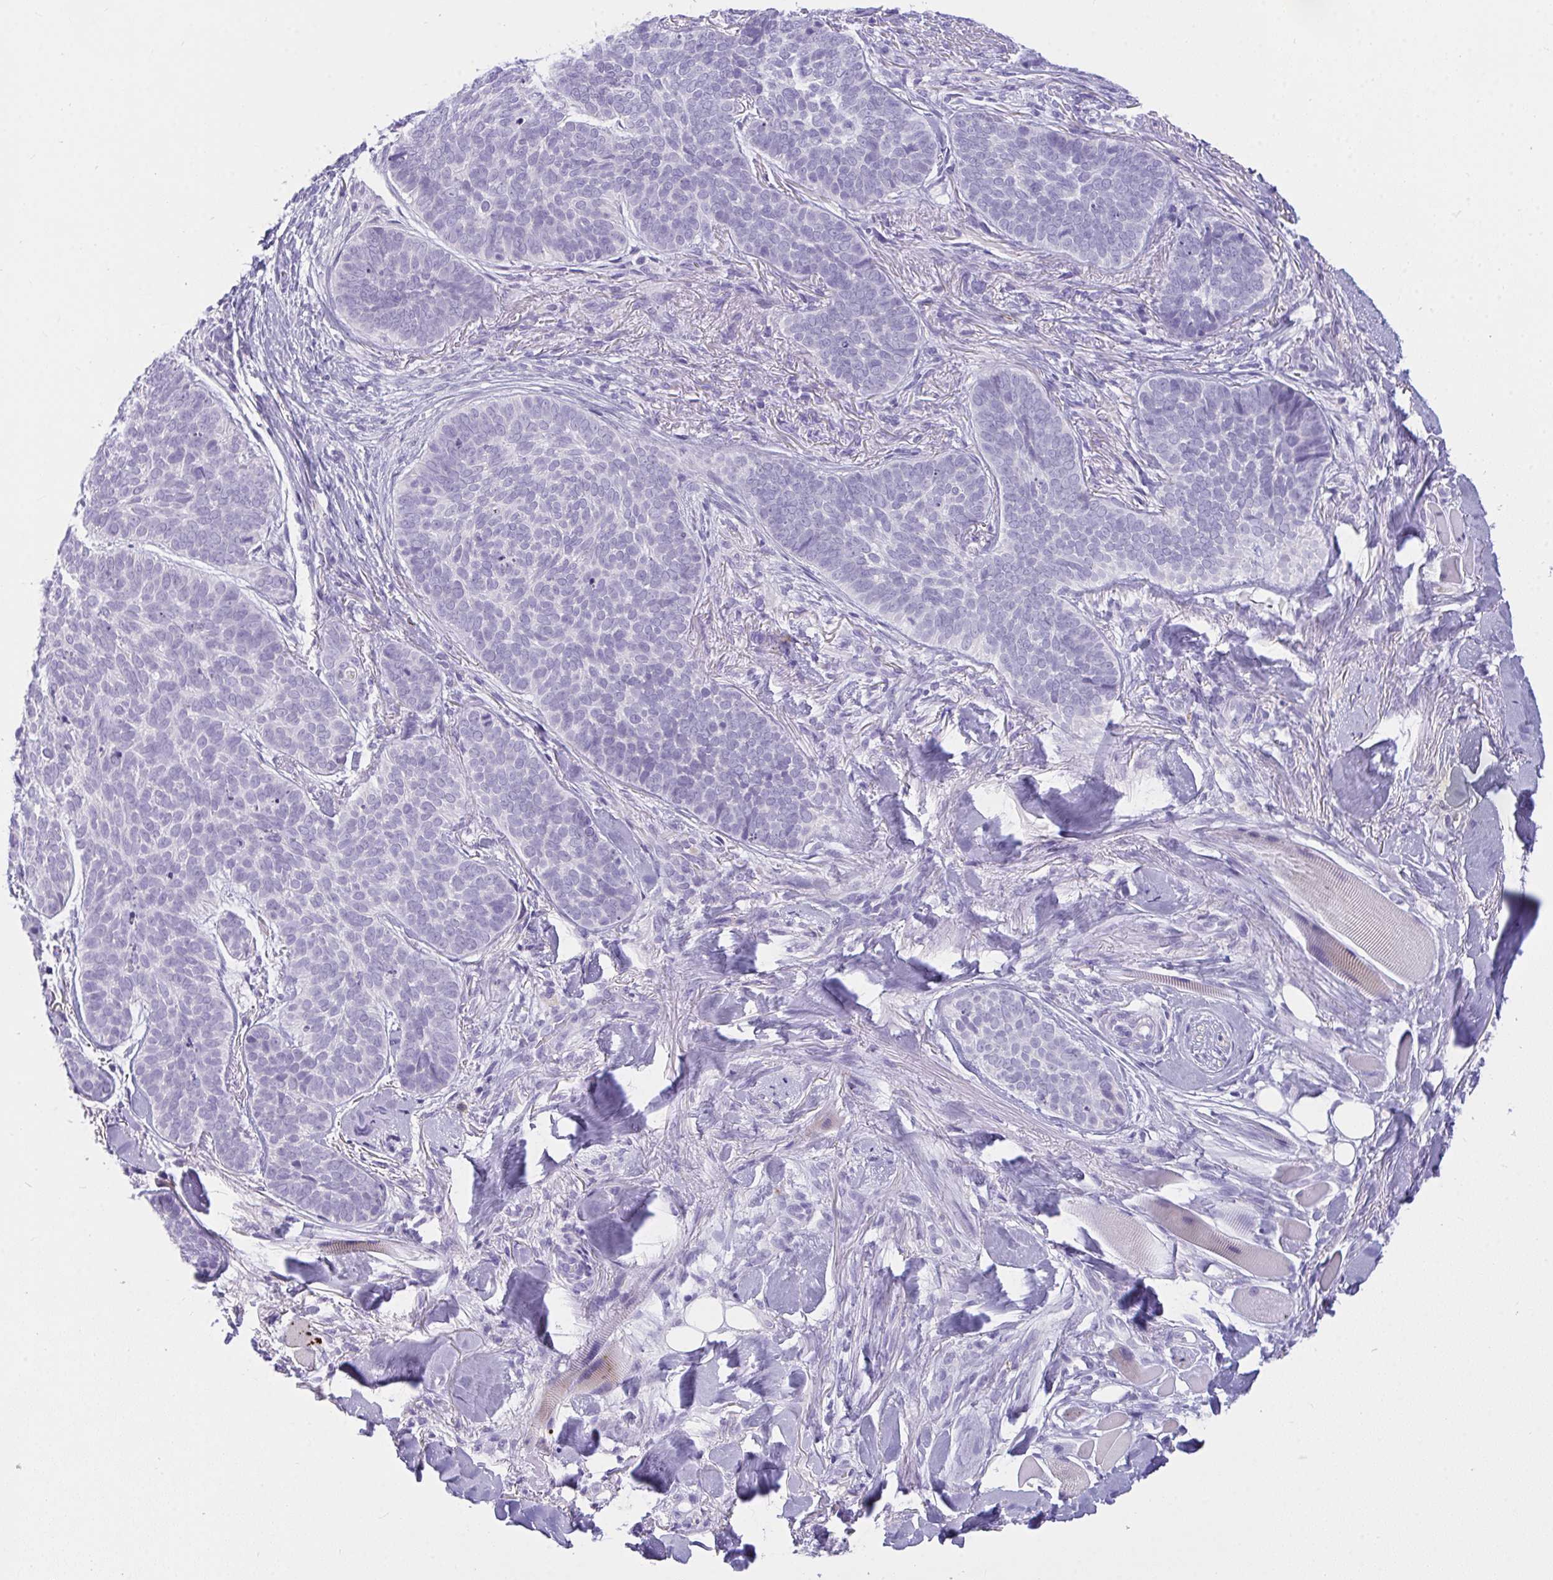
{"staining": {"intensity": "negative", "quantity": "none", "location": "none"}, "tissue": "skin cancer", "cell_type": "Tumor cells", "image_type": "cancer", "snomed": [{"axis": "morphology", "description": "Basal cell carcinoma"}, {"axis": "topography", "description": "Skin"}, {"axis": "topography", "description": "Skin of nose"}], "caption": "IHC photomicrograph of neoplastic tissue: human skin basal cell carcinoma stained with DAB exhibits no significant protein staining in tumor cells.", "gene": "SEMA6B", "patient": {"sex": "female", "age": 81}}